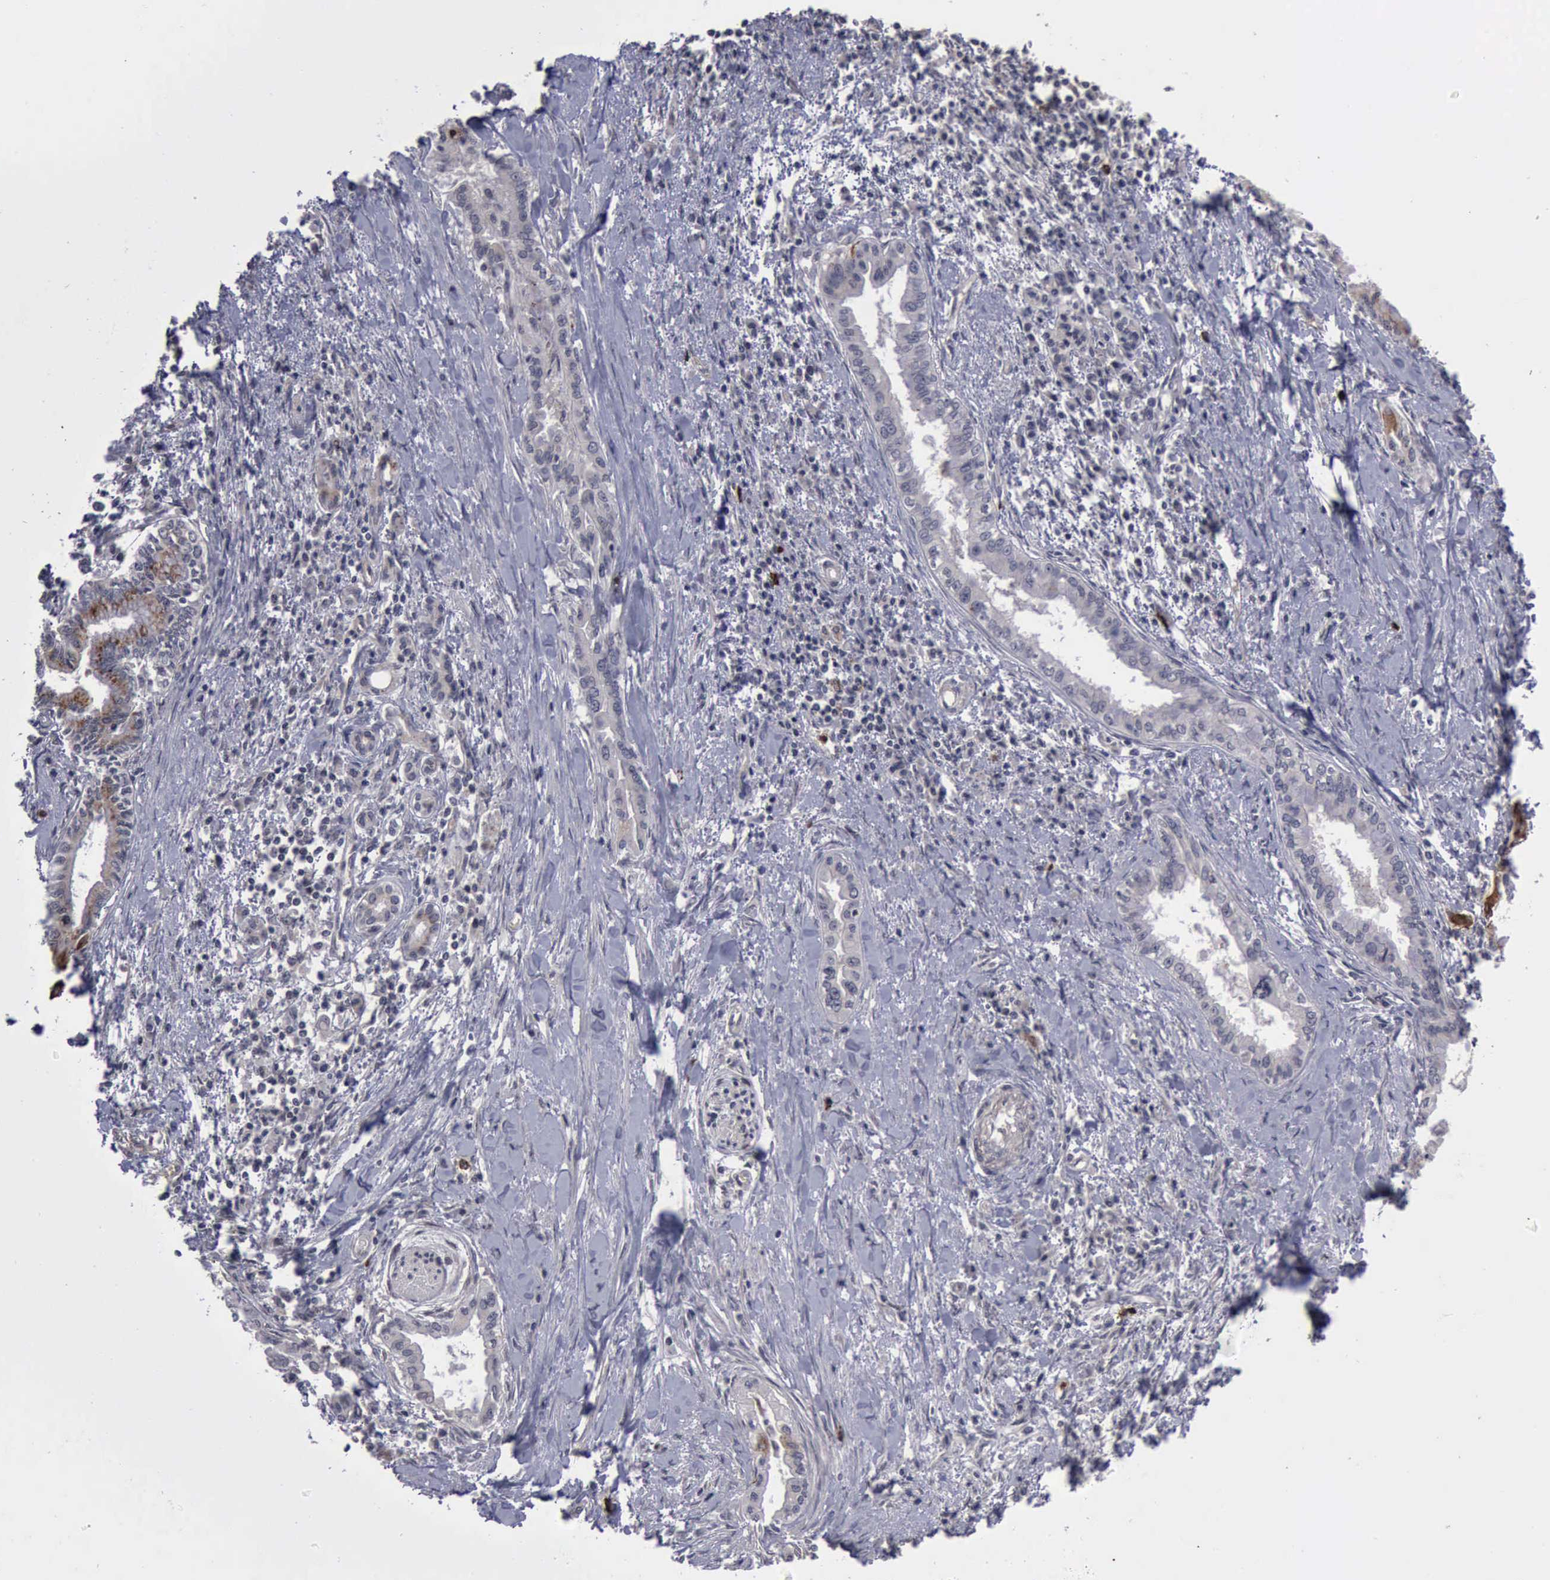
{"staining": {"intensity": "negative", "quantity": "none", "location": "none"}, "tissue": "pancreatic cancer", "cell_type": "Tumor cells", "image_type": "cancer", "snomed": [{"axis": "morphology", "description": "Adenocarcinoma, NOS"}, {"axis": "topography", "description": "Pancreas"}], "caption": "DAB immunohistochemical staining of human pancreatic cancer displays no significant positivity in tumor cells.", "gene": "MMP9", "patient": {"sex": "female", "age": 64}}